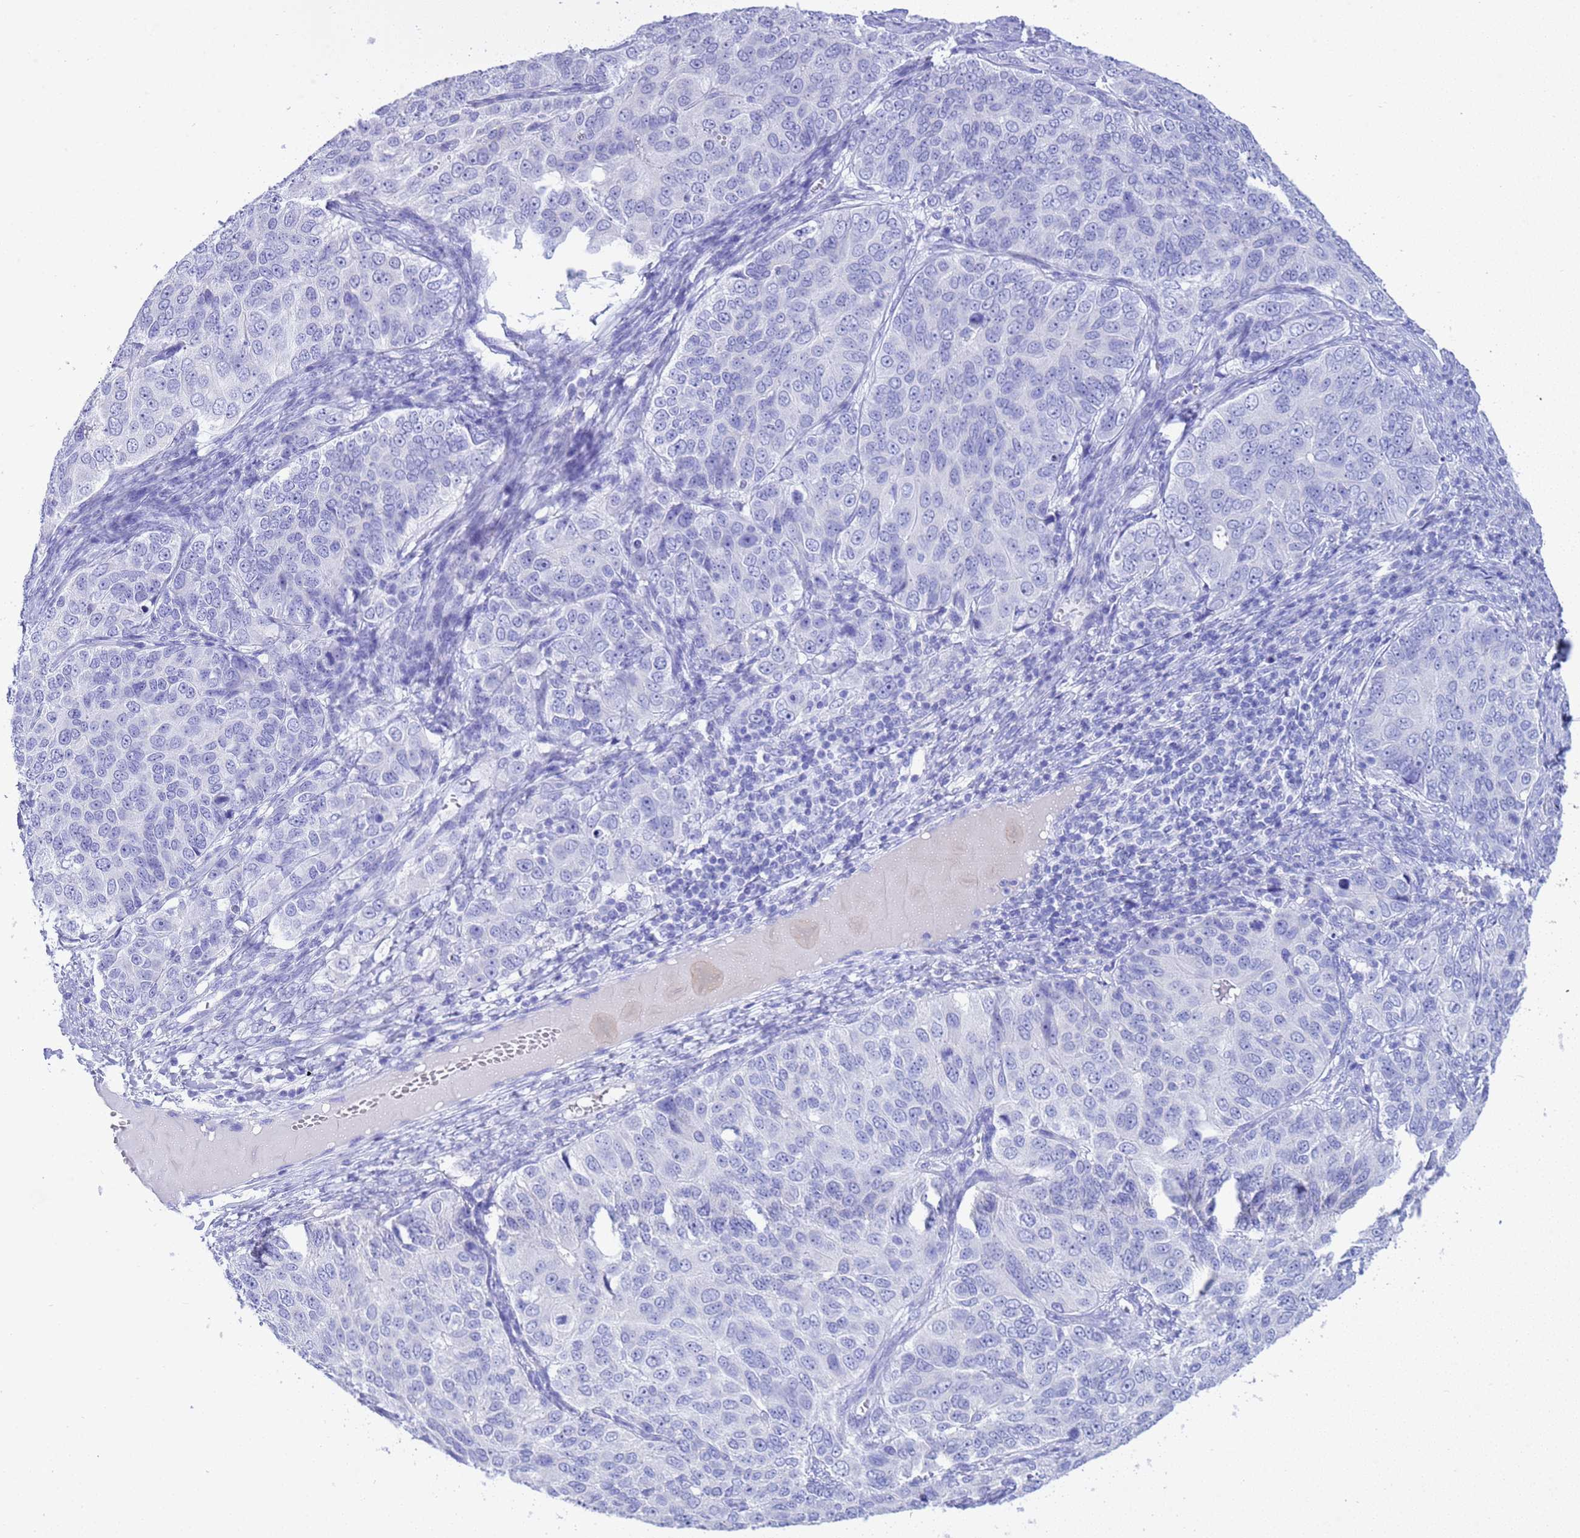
{"staining": {"intensity": "negative", "quantity": "none", "location": "none"}, "tissue": "ovarian cancer", "cell_type": "Tumor cells", "image_type": "cancer", "snomed": [{"axis": "morphology", "description": "Carcinoma, endometroid"}, {"axis": "topography", "description": "Ovary"}], "caption": "High power microscopy histopathology image of an immunohistochemistry image of endometroid carcinoma (ovarian), revealing no significant positivity in tumor cells.", "gene": "GSTM1", "patient": {"sex": "female", "age": 51}}